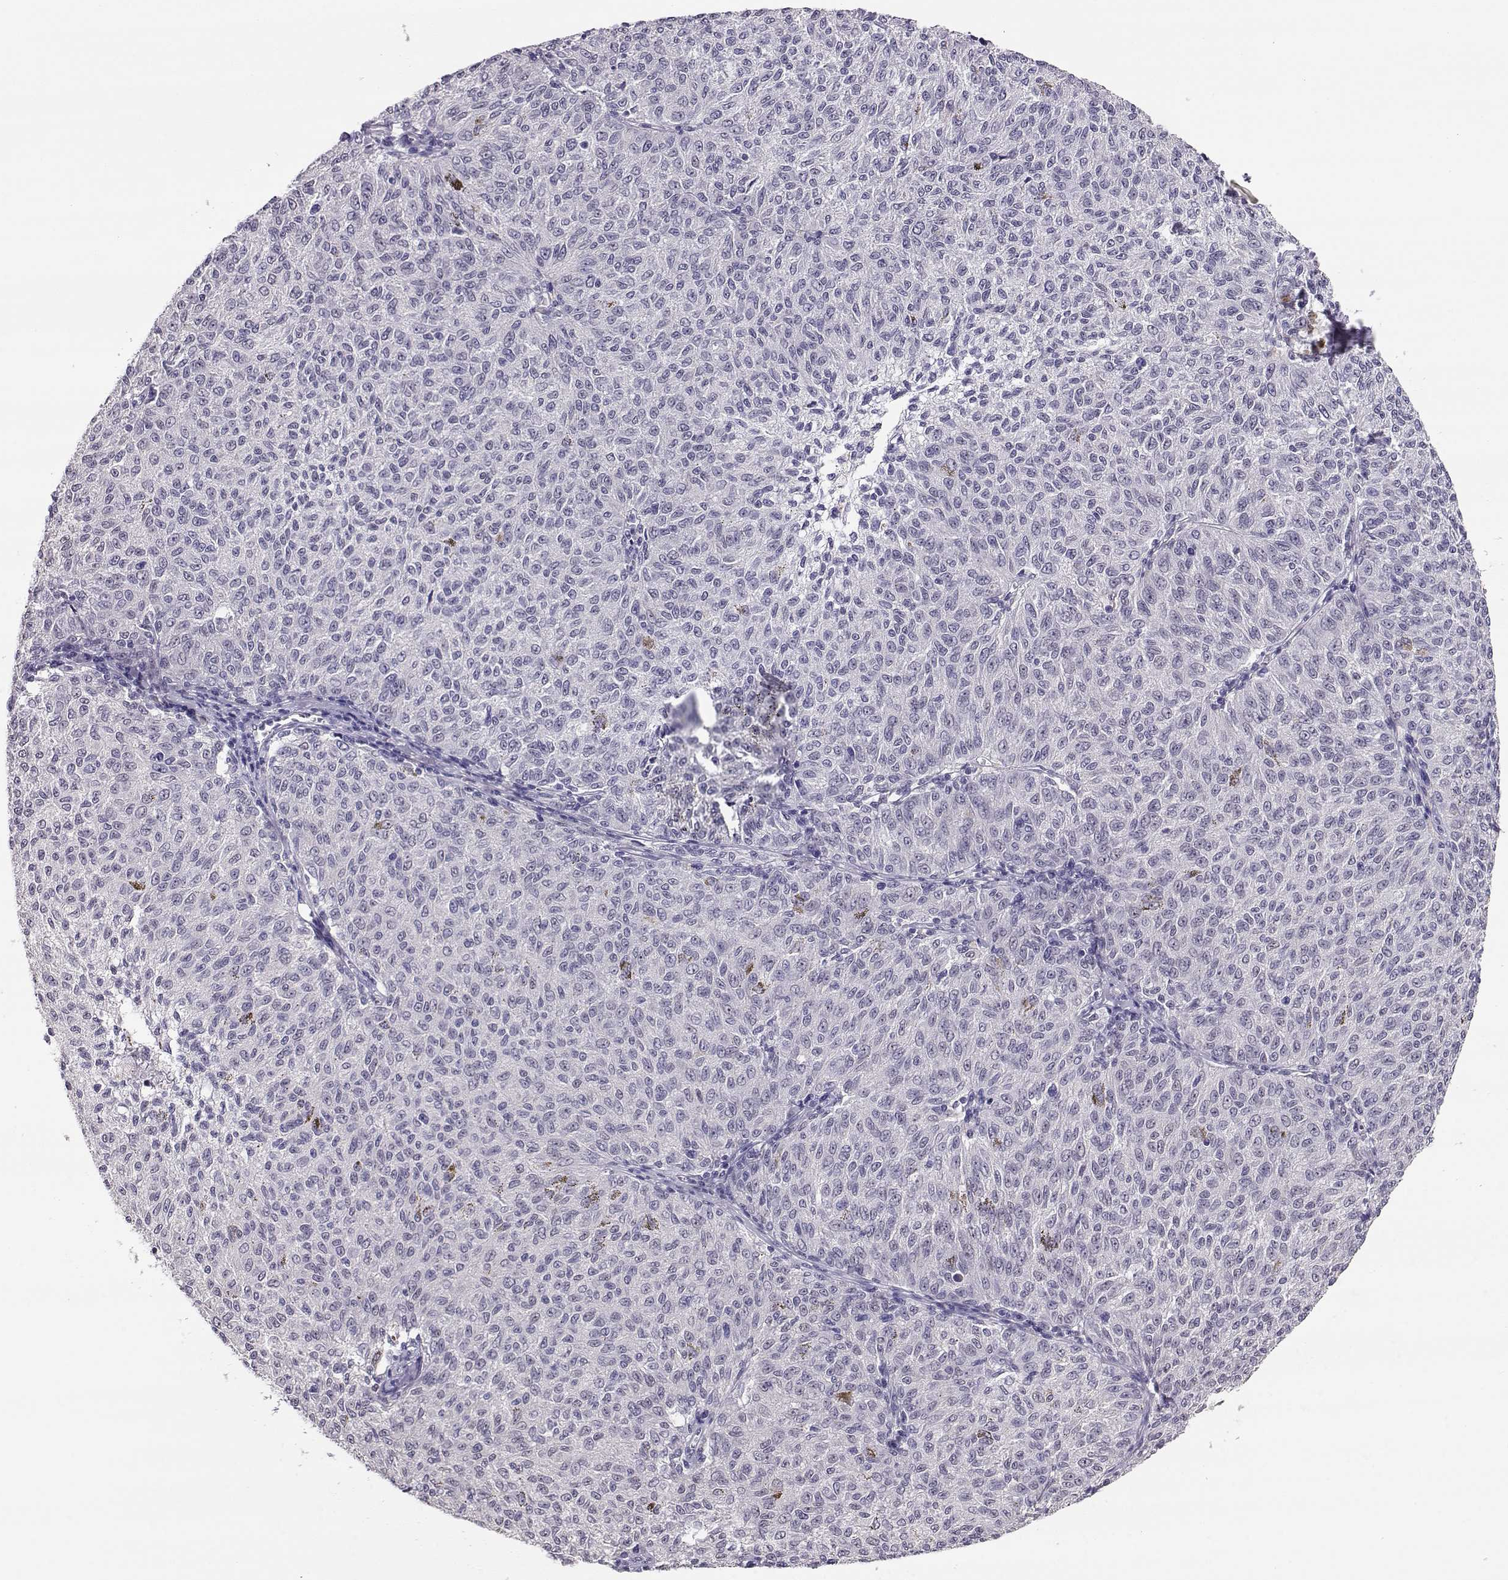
{"staining": {"intensity": "negative", "quantity": "none", "location": "none"}, "tissue": "melanoma", "cell_type": "Tumor cells", "image_type": "cancer", "snomed": [{"axis": "morphology", "description": "Malignant melanoma, NOS"}, {"axis": "topography", "description": "Skin"}], "caption": "Immunohistochemistry image of neoplastic tissue: melanoma stained with DAB exhibits no significant protein staining in tumor cells. (Immunohistochemistry (ihc), brightfield microscopy, high magnification).", "gene": "POLI", "patient": {"sex": "female", "age": 72}}